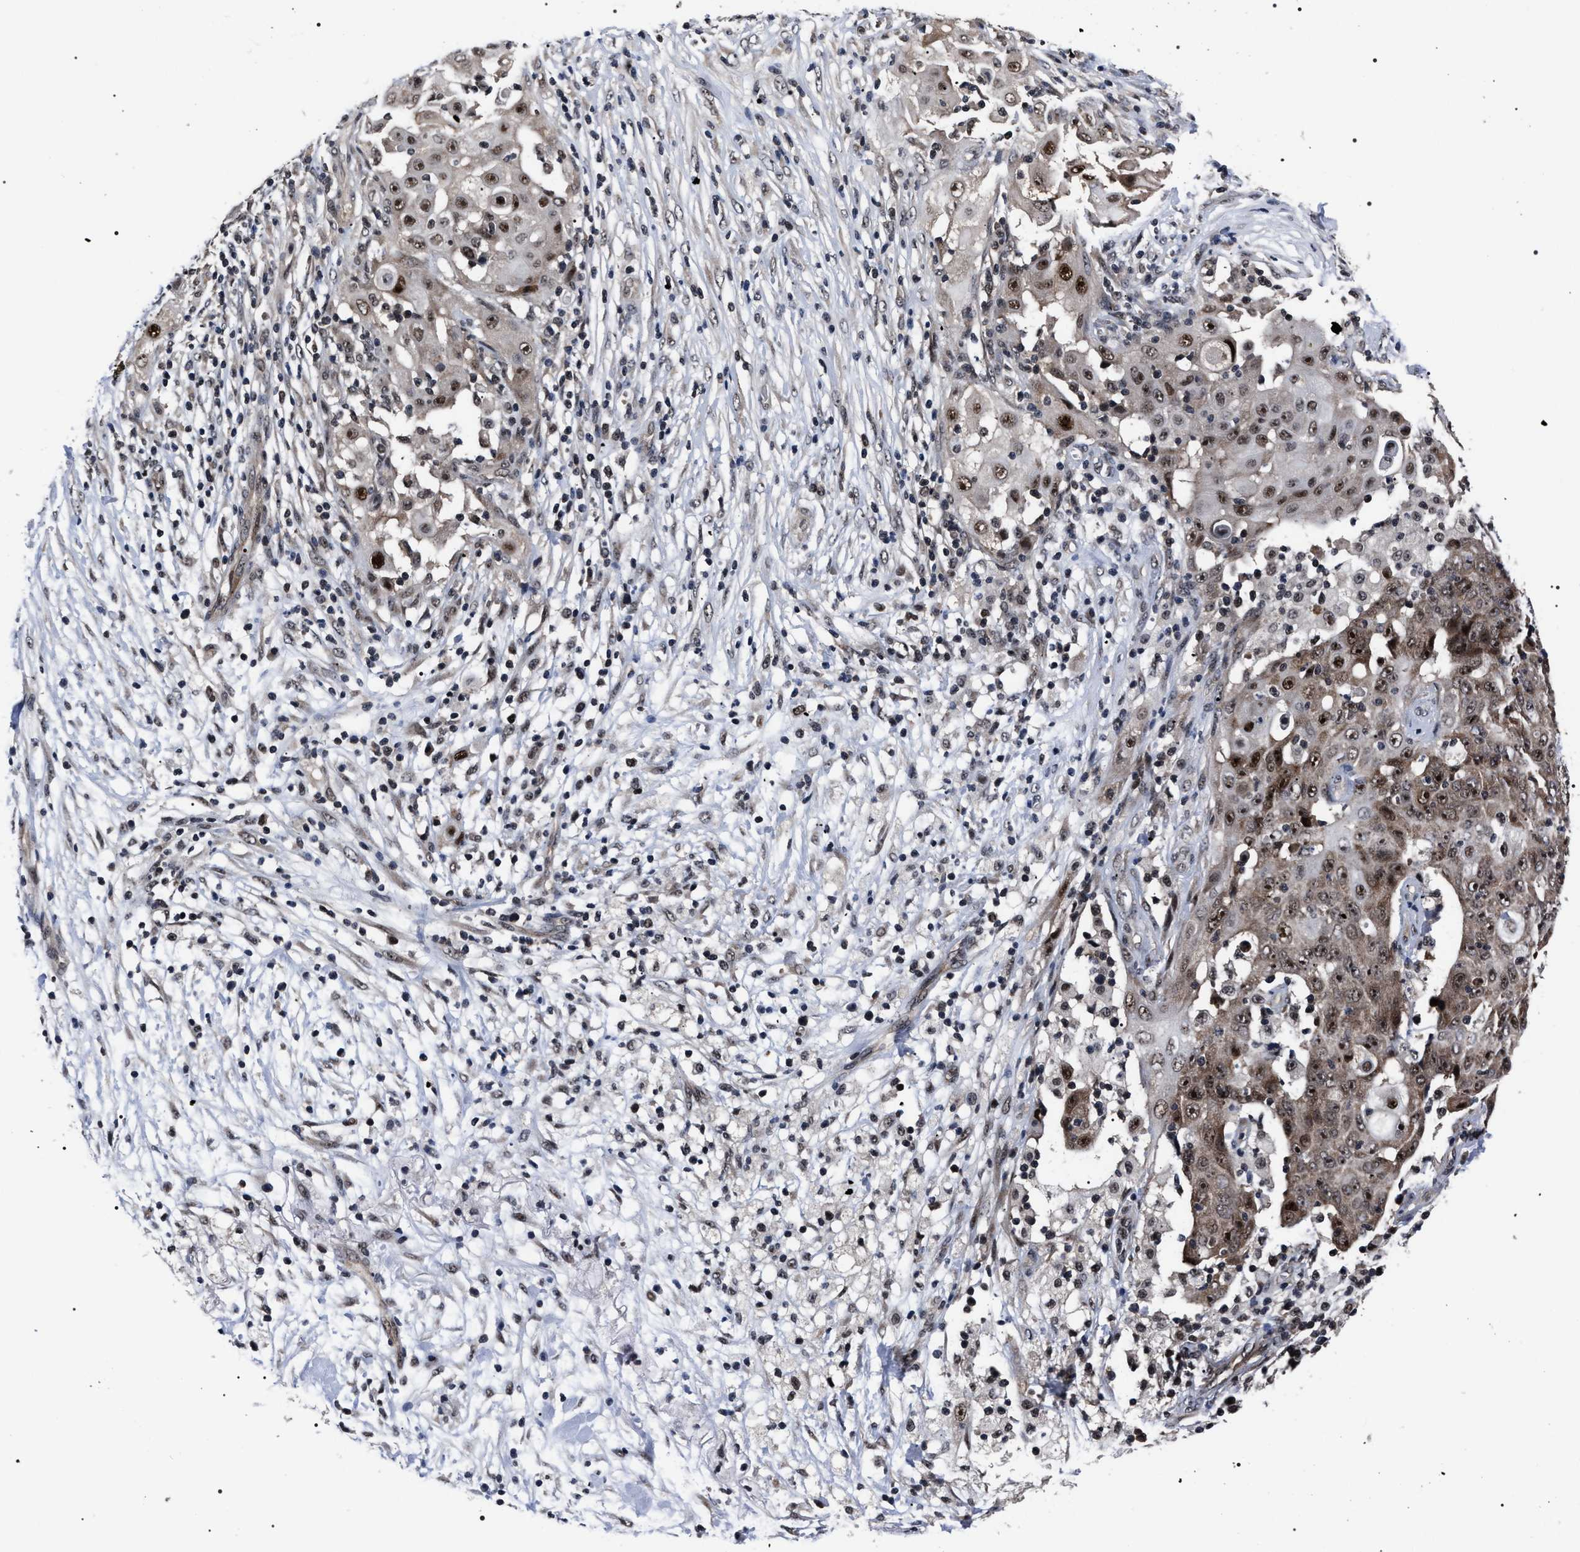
{"staining": {"intensity": "weak", "quantity": ">75%", "location": "cytoplasmic/membranous,nuclear"}, "tissue": "ovarian cancer", "cell_type": "Tumor cells", "image_type": "cancer", "snomed": [{"axis": "morphology", "description": "Carcinoma, endometroid"}, {"axis": "topography", "description": "Ovary"}], "caption": "Ovarian cancer tissue displays weak cytoplasmic/membranous and nuclear staining in about >75% of tumor cells, visualized by immunohistochemistry. (brown staining indicates protein expression, while blue staining denotes nuclei).", "gene": "CSNK2A1", "patient": {"sex": "female", "age": 42}}